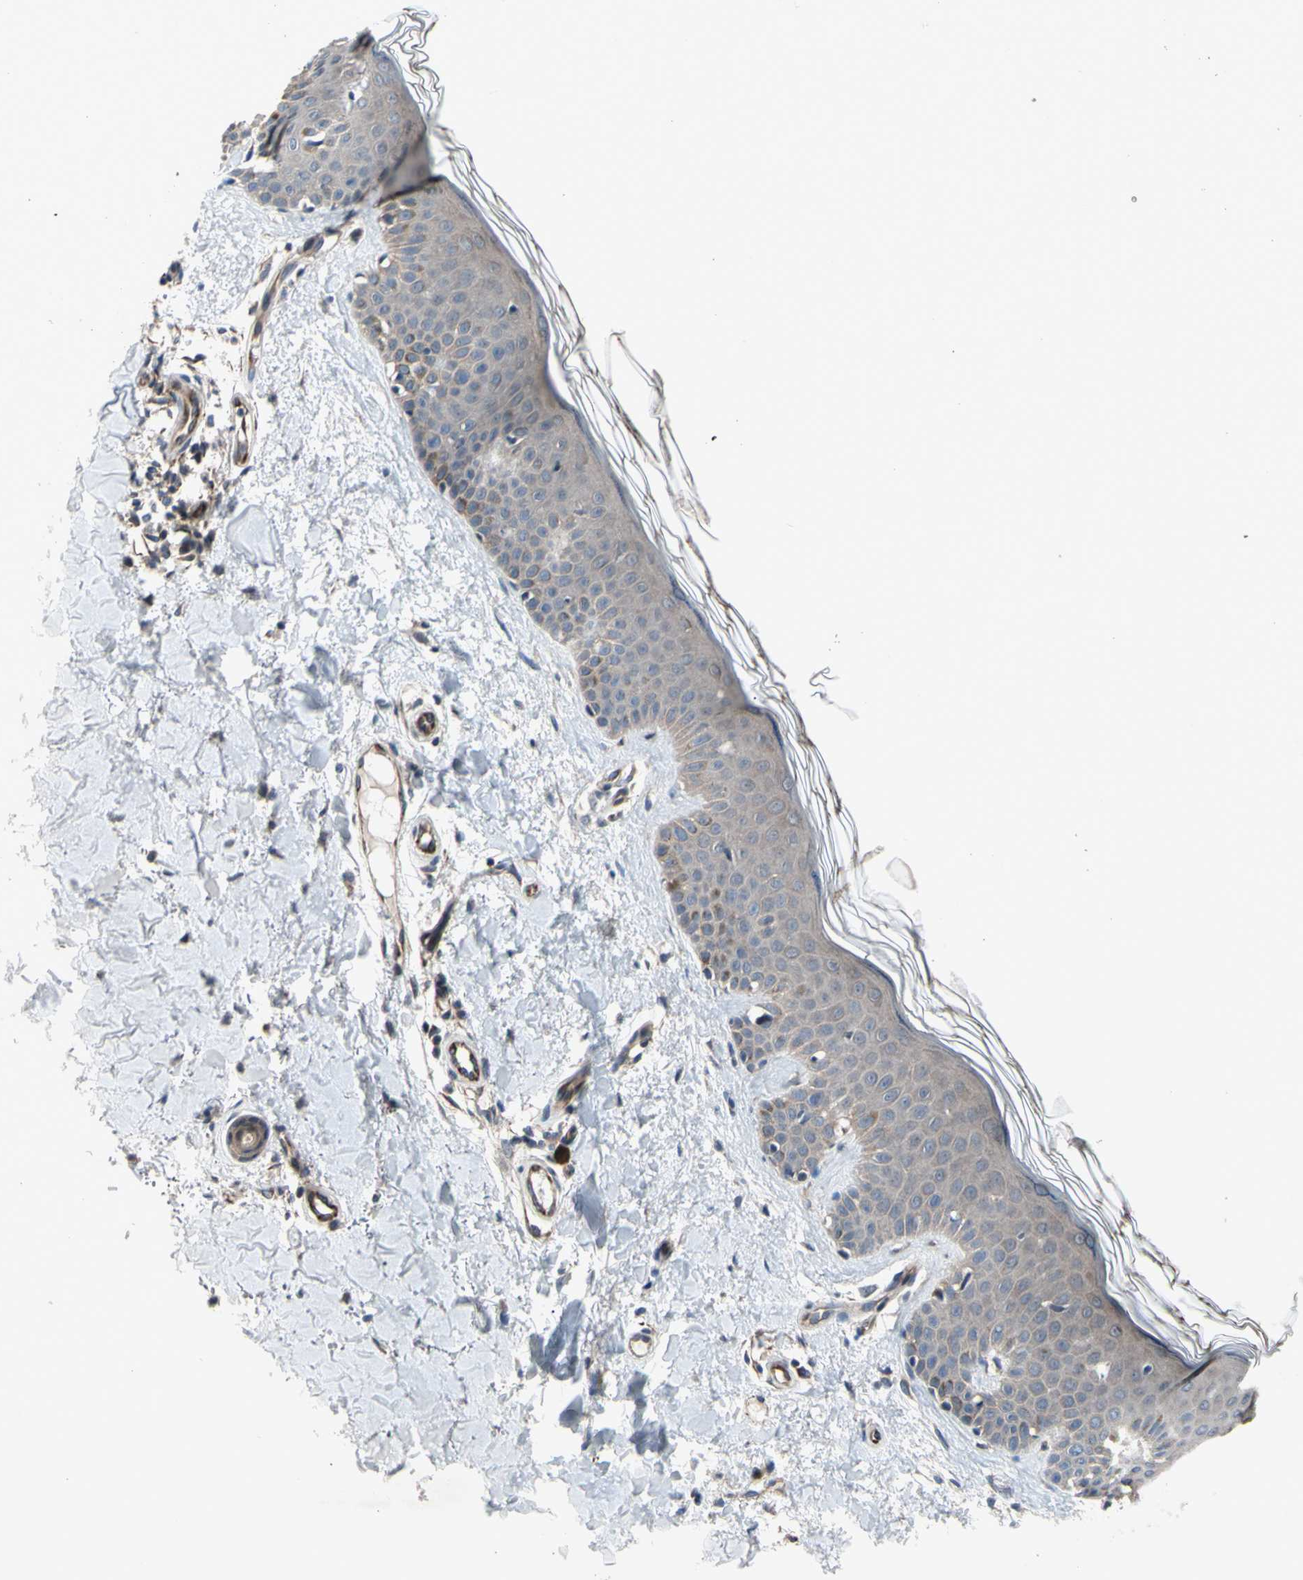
{"staining": {"intensity": "weak", "quantity": ">75%", "location": "cytoplasmic/membranous"}, "tissue": "skin", "cell_type": "Fibroblasts", "image_type": "normal", "snomed": [{"axis": "morphology", "description": "Normal tissue, NOS"}, {"axis": "topography", "description": "Skin"}], "caption": "Brown immunohistochemical staining in unremarkable skin exhibits weak cytoplasmic/membranous positivity in about >75% of fibroblasts. (IHC, brightfield microscopy, high magnification).", "gene": "SVIL", "patient": {"sex": "male", "age": 67}}